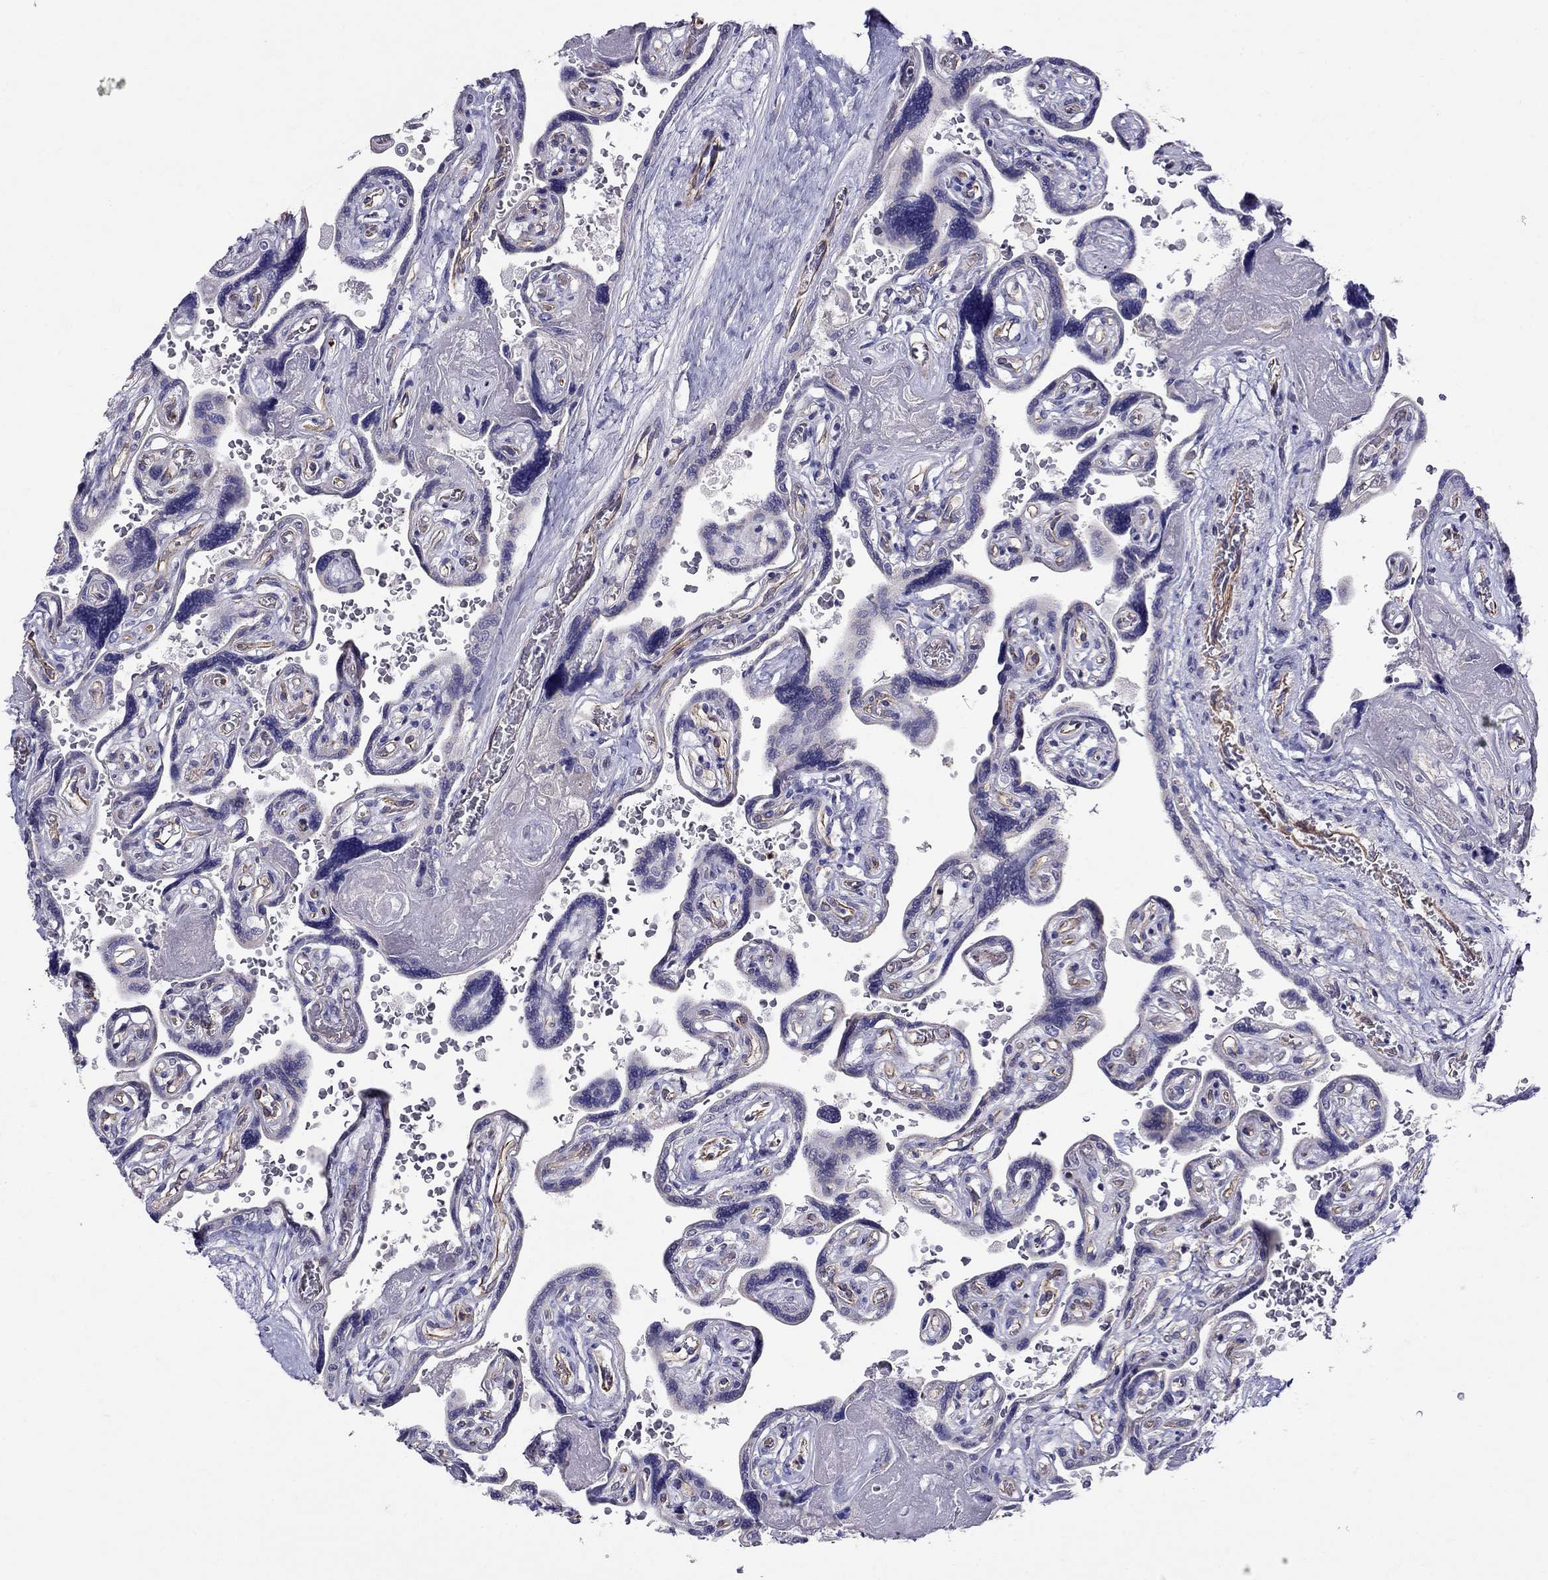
{"staining": {"intensity": "weak", "quantity": "<25%", "location": "cytoplasmic/membranous"}, "tissue": "placenta", "cell_type": "Decidual cells", "image_type": "normal", "snomed": [{"axis": "morphology", "description": "Normal tissue, NOS"}, {"axis": "topography", "description": "Placenta"}], "caption": "Immunohistochemistry (IHC) micrograph of unremarkable human placenta stained for a protein (brown), which demonstrates no expression in decidual cells.", "gene": "SPINT4", "patient": {"sex": "female", "age": 32}}